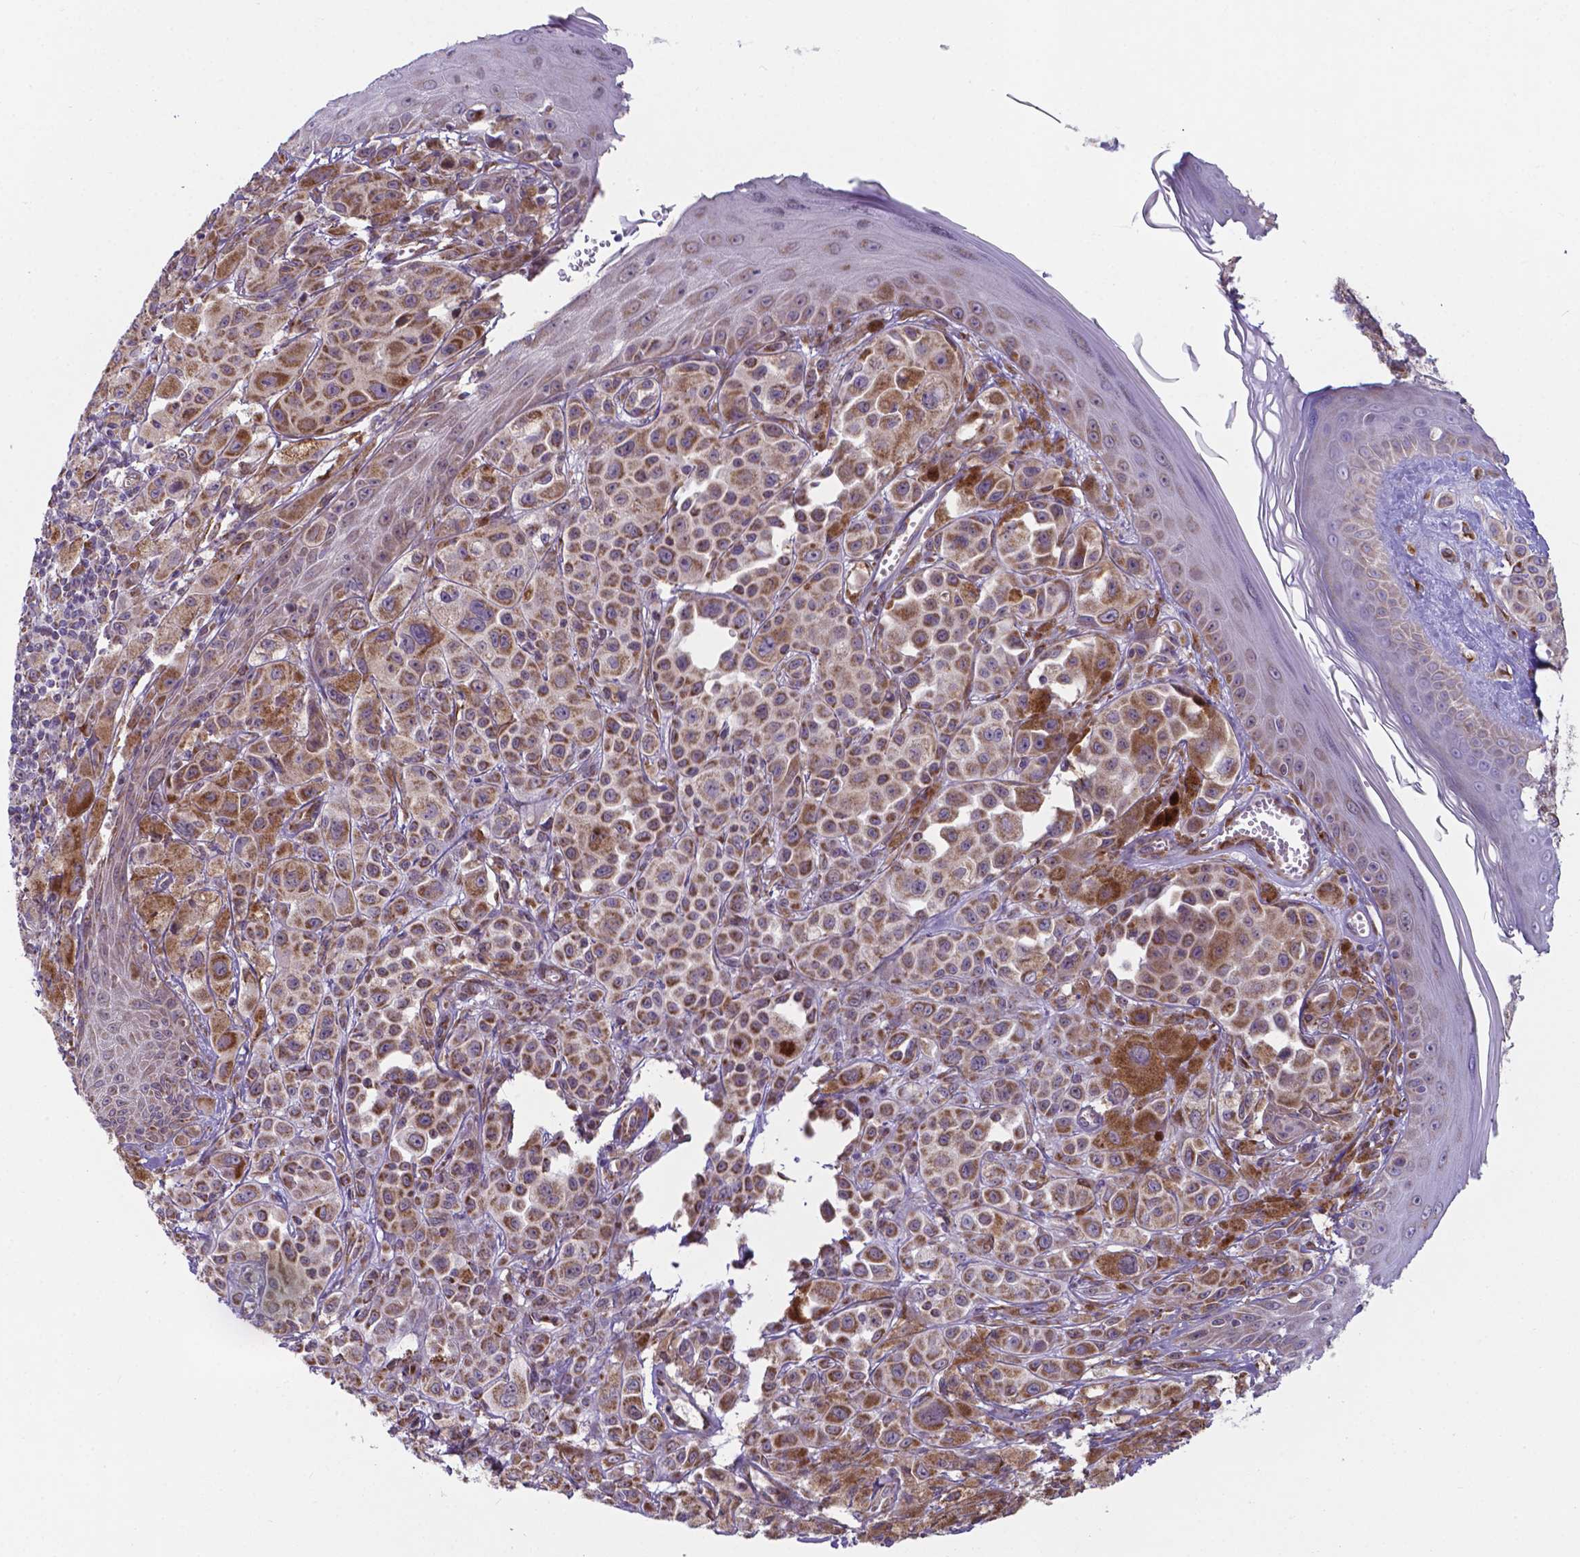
{"staining": {"intensity": "moderate", "quantity": ">75%", "location": "cytoplasmic/membranous"}, "tissue": "melanoma", "cell_type": "Tumor cells", "image_type": "cancer", "snomed": [{"axis": "morphology", "description": "Malignant melanoma, NOS"}, {"axis": "topography", "description": "Skin"}], "caption": "Human melanoma stained for a protein (brown) exhibits moderate cytoplasmic/membranous positive positivity in about >75% of tumor cells.", "gene": "FAM114A1", "patient": {"sex": "male", "age": 67}}